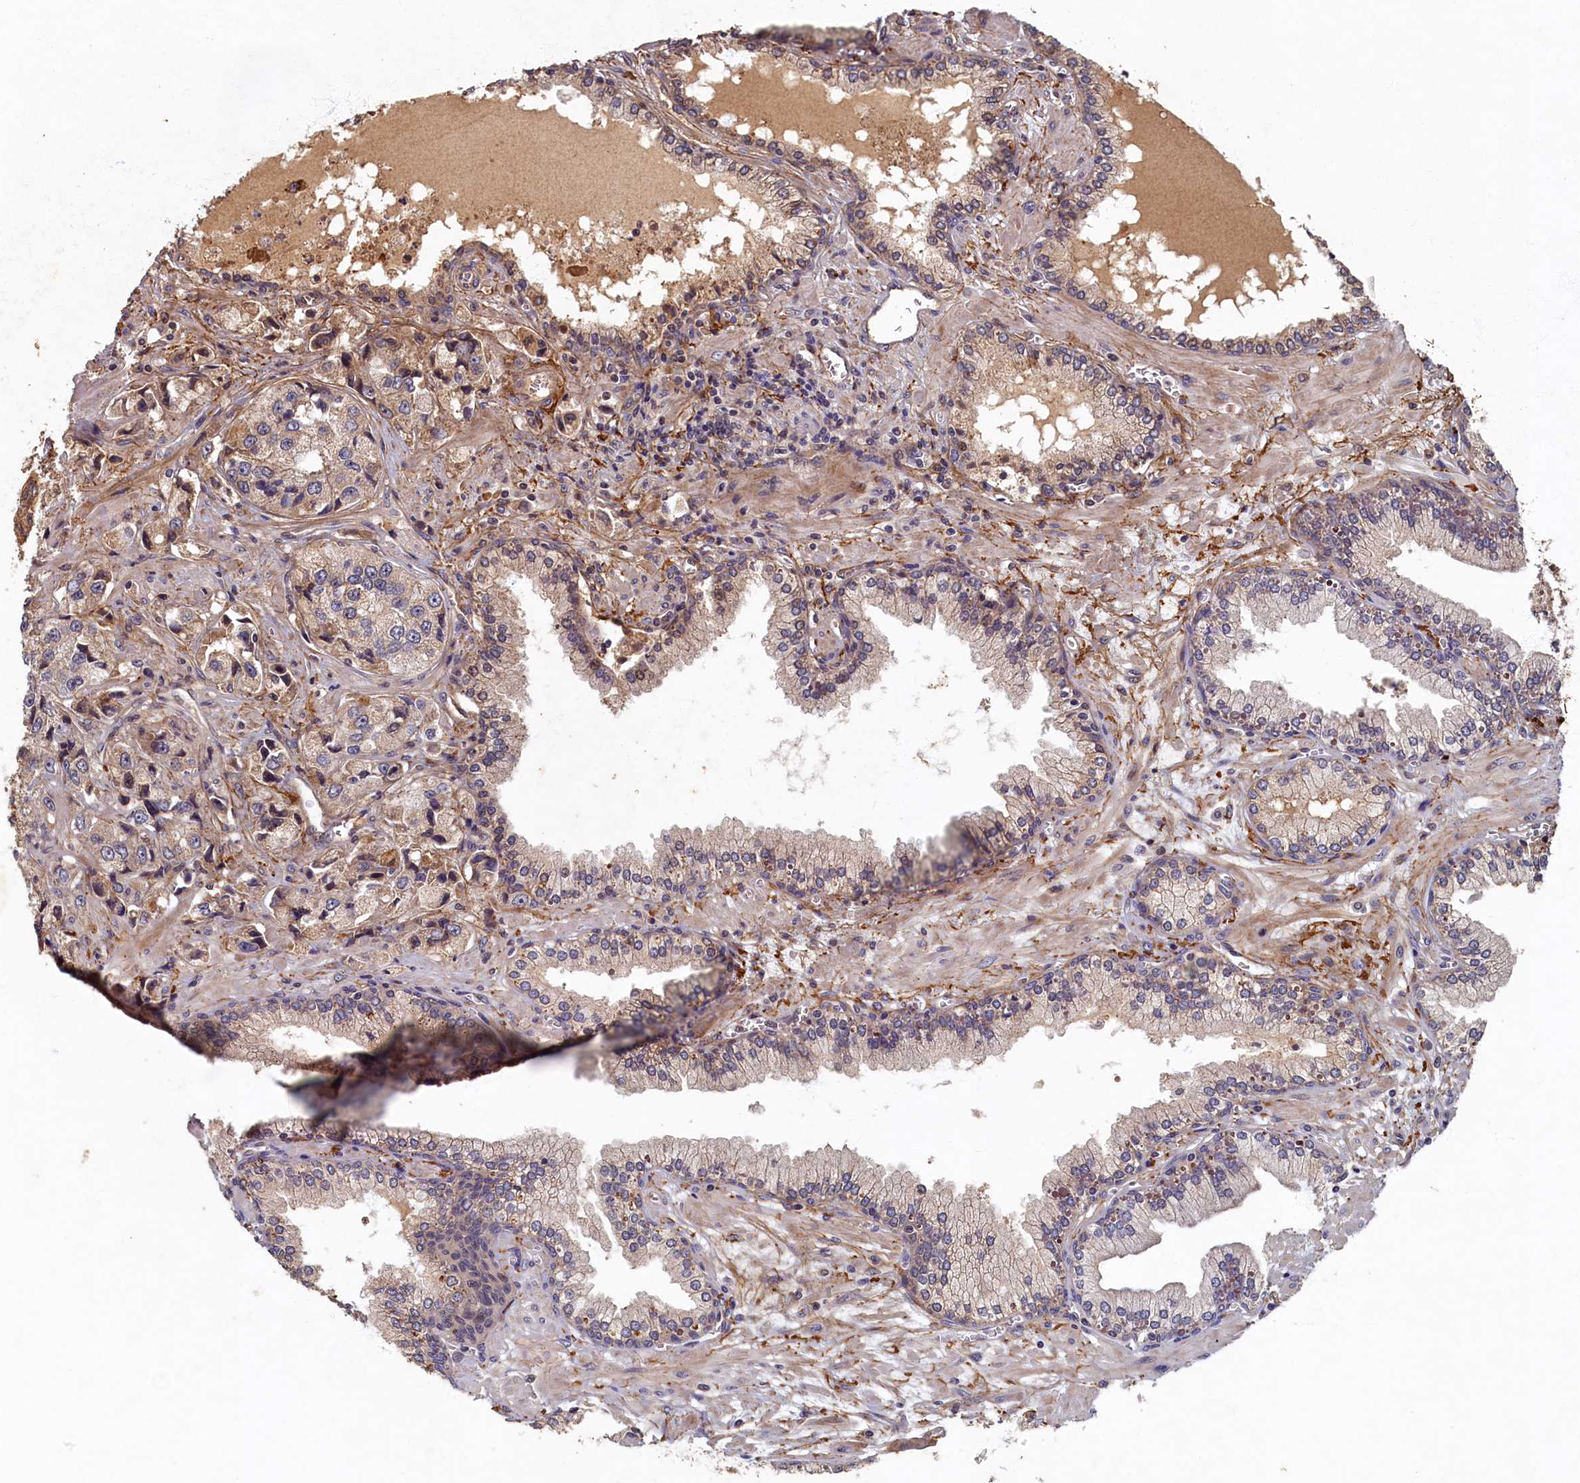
{"staining": {"intensity": "weak", "quantity": "<25%", "location": "cytoplasmic/membranous"}, "tissue": "prostate cancer", "cell_type": "Tumor cells", "image_type": "cancer", "snomed": [{"axis": "morphology", "description": "Adenocarcinoma, High grade"}, {"axis": "topography", "description": "Prostate"}], "caption": "Tumor cells are negative for brown protein staining in prostate cancer.", "gene": "LCMT2", "patient": {"sex": "male", "age": 74}}